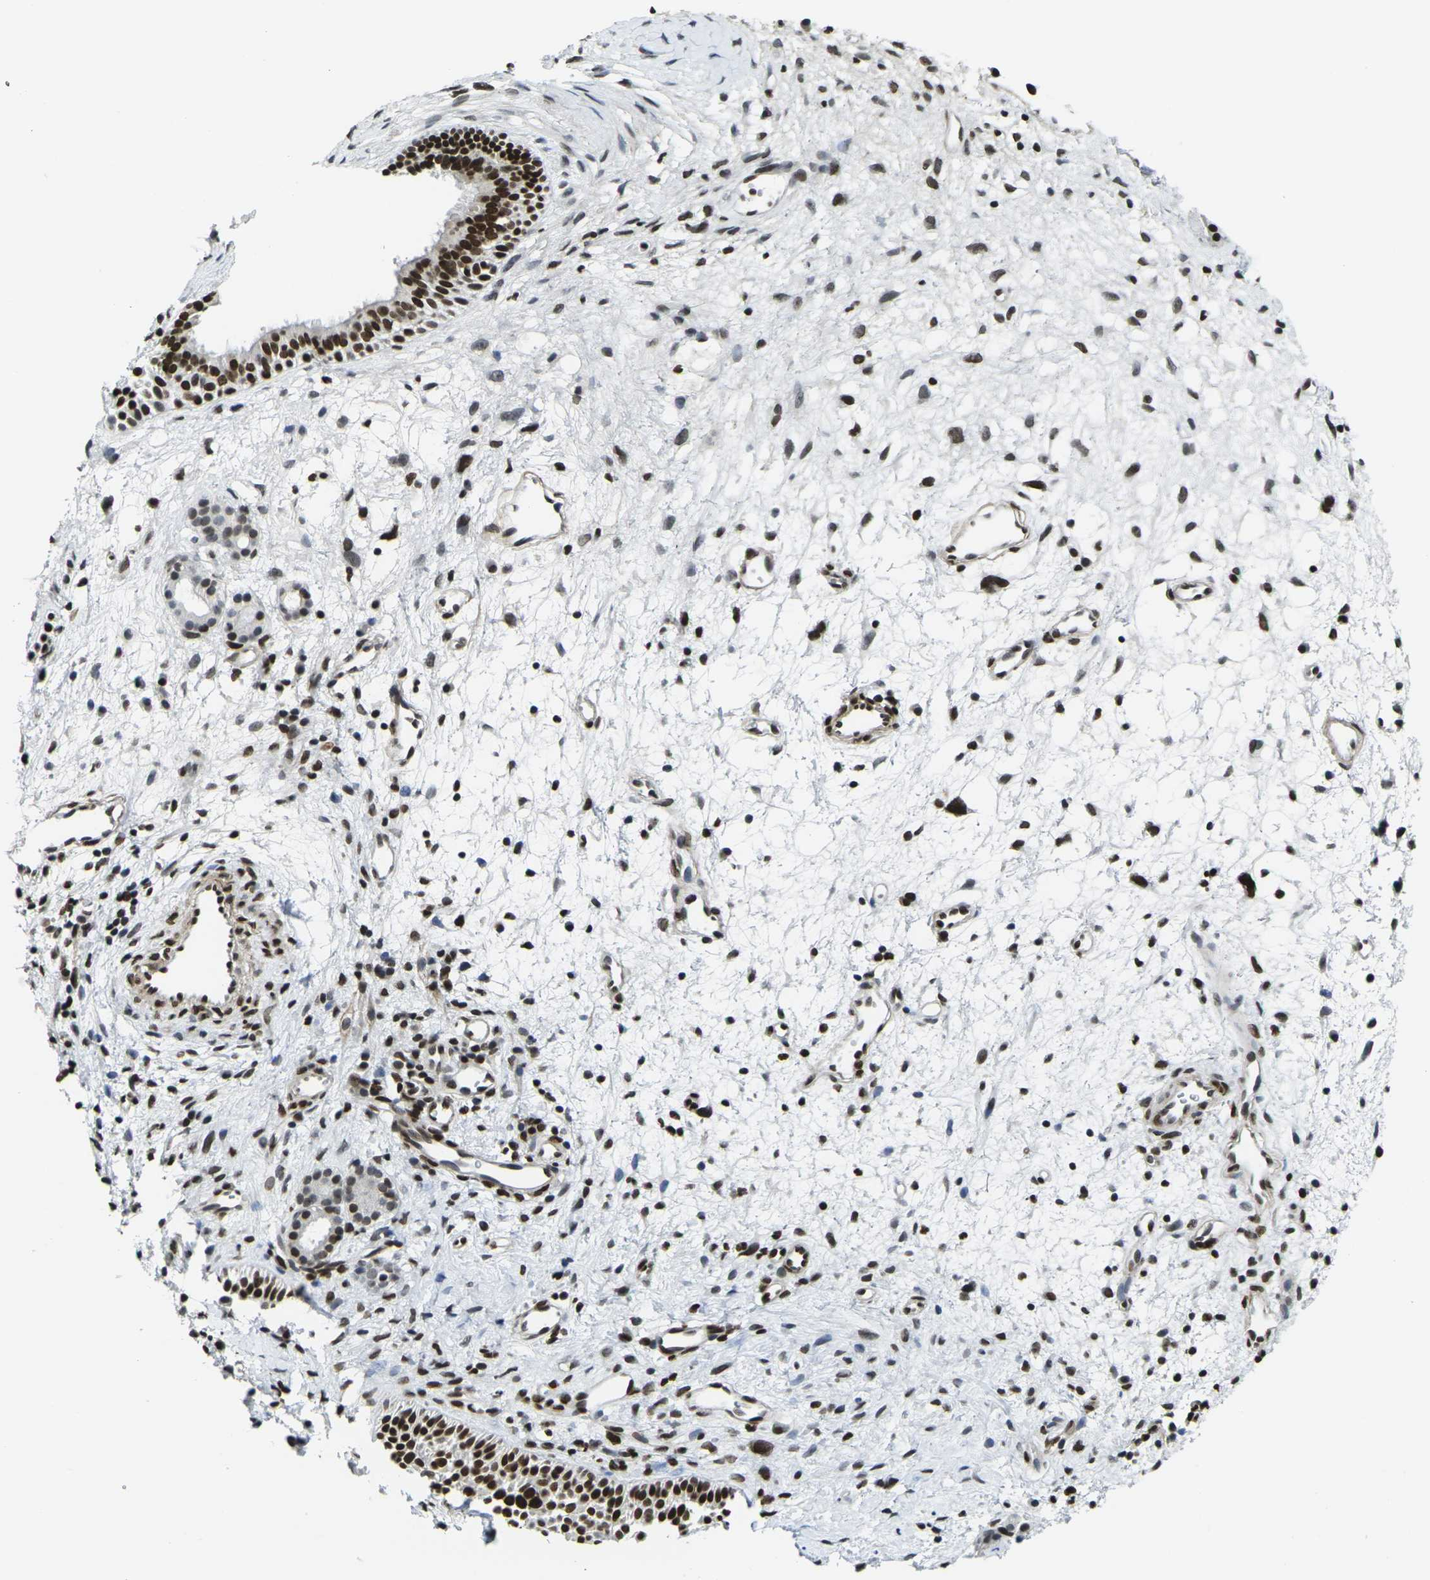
{"staining": {"intensity": "strong", "quantity": ">75%", "location": "nuclear"}, "tissue": "nasopharynx", "cell_type": "Respiratory epithelial cells", "image_type": "normal", "snomed": [{"axis": "morphology", "description": "Normal tissue, NOS"}, {"axis": "topography", "description": "Nasopharynx"}], "caption": "Strong nuclear protein expression is present in approximately >75% of respiratory epithelial cells in nasopharynx. The staining is performed using DAB (3,3'-diaminobenzidine) brown chromogen to label protein expression. The nuclei are counter-stained blue using hematoxylin.", "gene": "H1", "patient": {"sex": "male", "age": 22}}